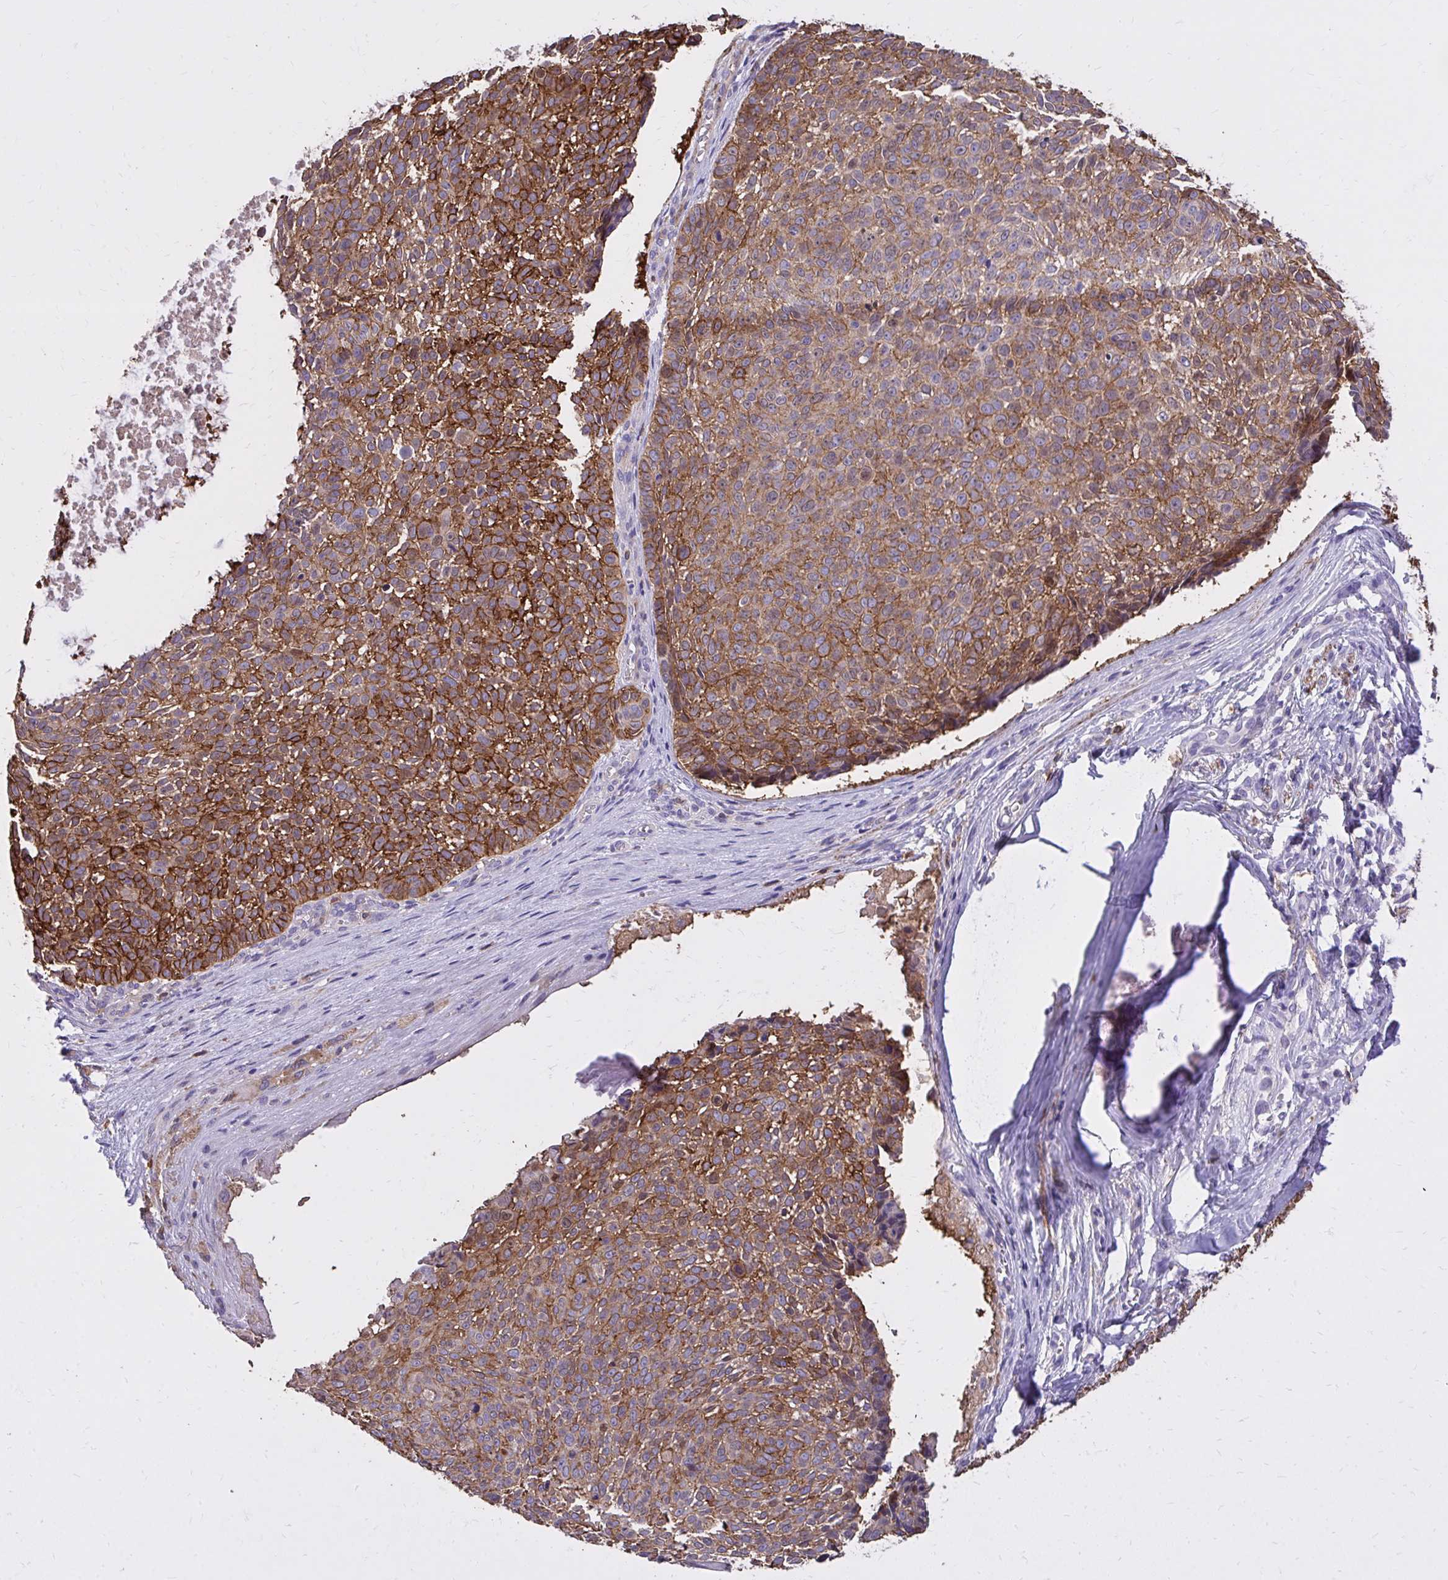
{"staining": {"intensity": "strong", "quantity": ">75%", "location": "cytoplasmic/membranous"}, "tissue": "skin cancer", "cell_type": "Tumor cells", "image_type": "cancer", "snomed": [{"axis": "morphology", "description": "Basal cell carcinoma"}, {"axis": "topography", "description": "Skin"}, {"axis": "topography", "description": "Skin of face"}, {"axis": "topography", "description": "Skin of nose"}], "caption": "Skin cancer (basal cell carcinoma) tissue demonstrates strong cytoplasmic/membranous positivity in about >75% of tumor cells, visualized by immunohistochemistry. The staining was performed using DAB (3,3'-diaminobenzidine), with brown indicating positive protein expression. Nuclei are stained blue with hematoxylin.", "gene": "EPB41L1", "patient": {"sex": "female", "age": 86}}